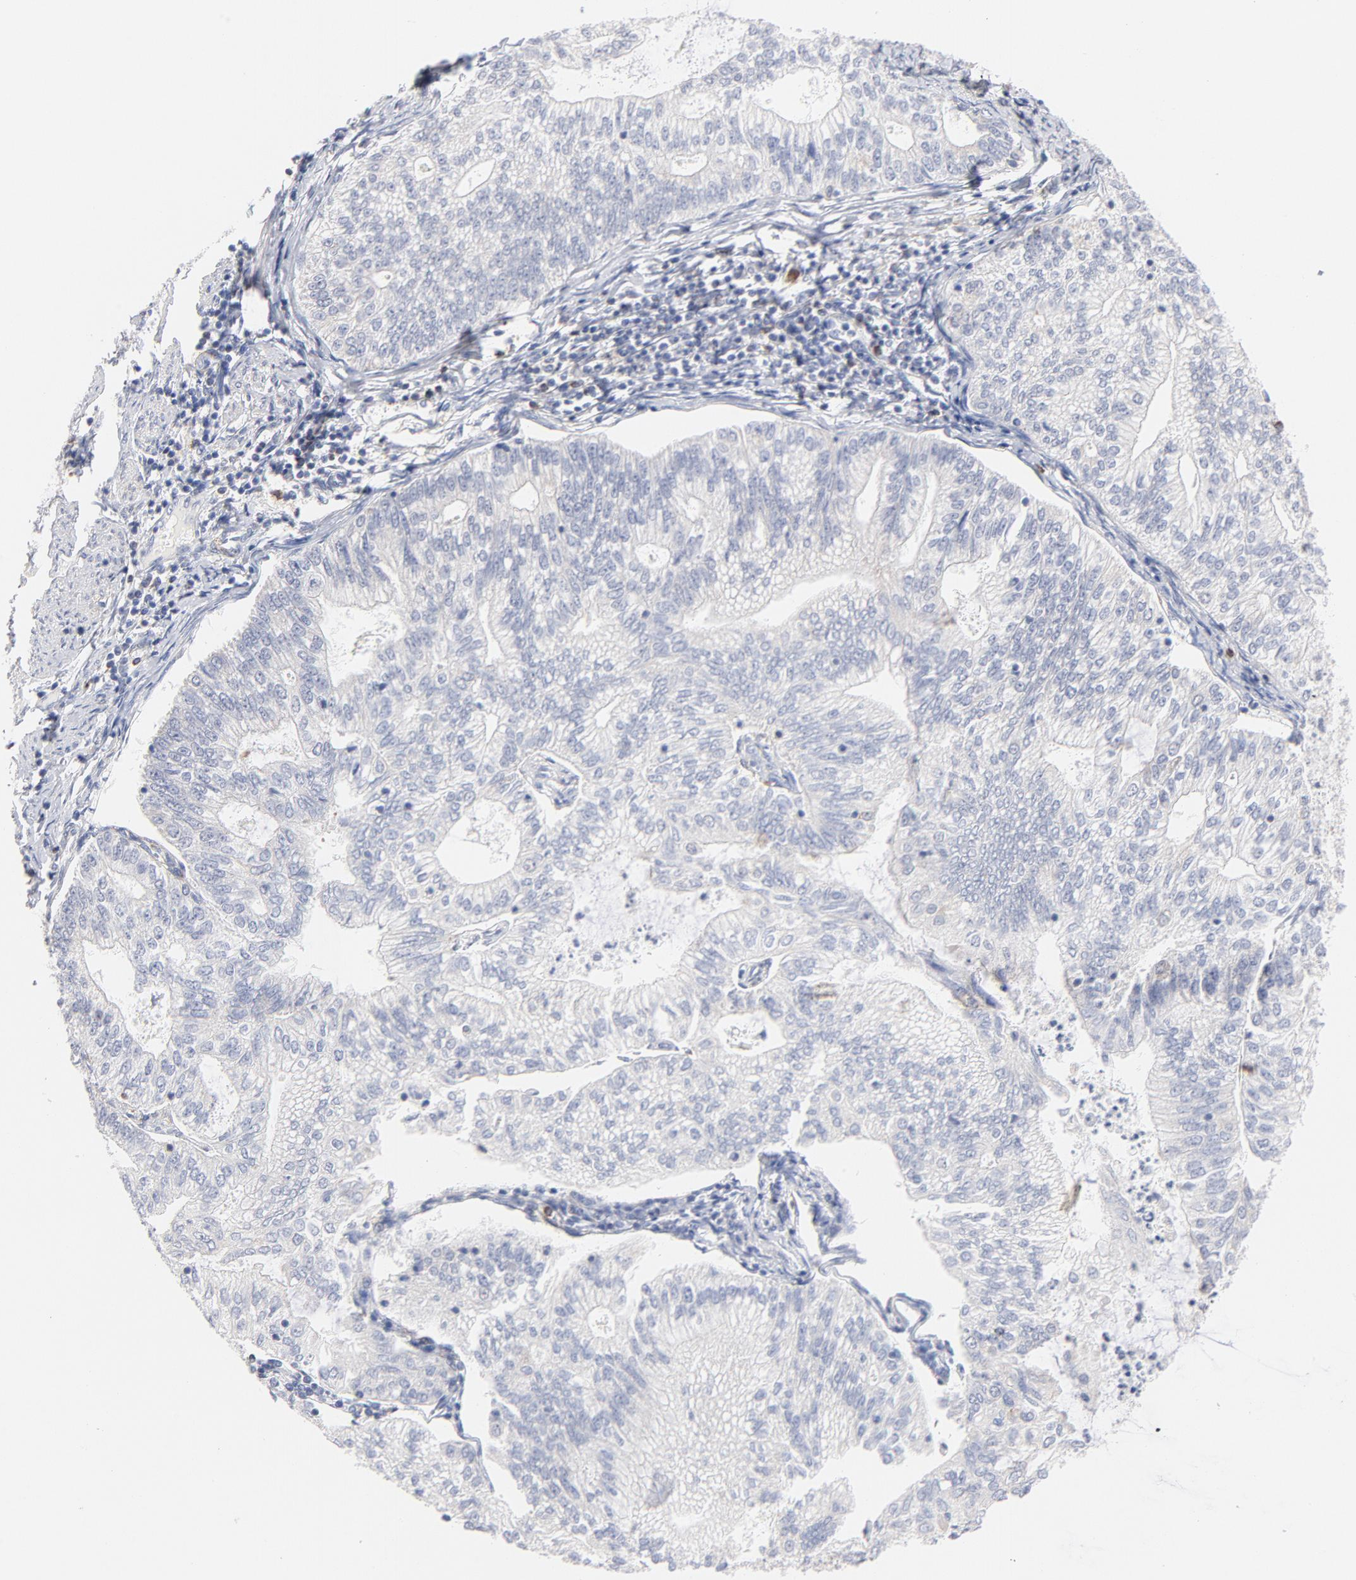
{"staining": {"intensity": "negative", "quantity": "none", "location": "none"}, "tissue": "endometrial cancer", "cell_type": "Tumor cells", "image_type": "cancer", "snomed": [{"axis": "morphology", "description": "Adenocarcinoma, NOS"}, {"axis": "topography", "description": "Endometrium"}], "caption": "Image shows no protein expression in tumor cells of endometrial cancer tissue.", "gene": "MID1", "patient": {"sex": "female", "age": 69}}